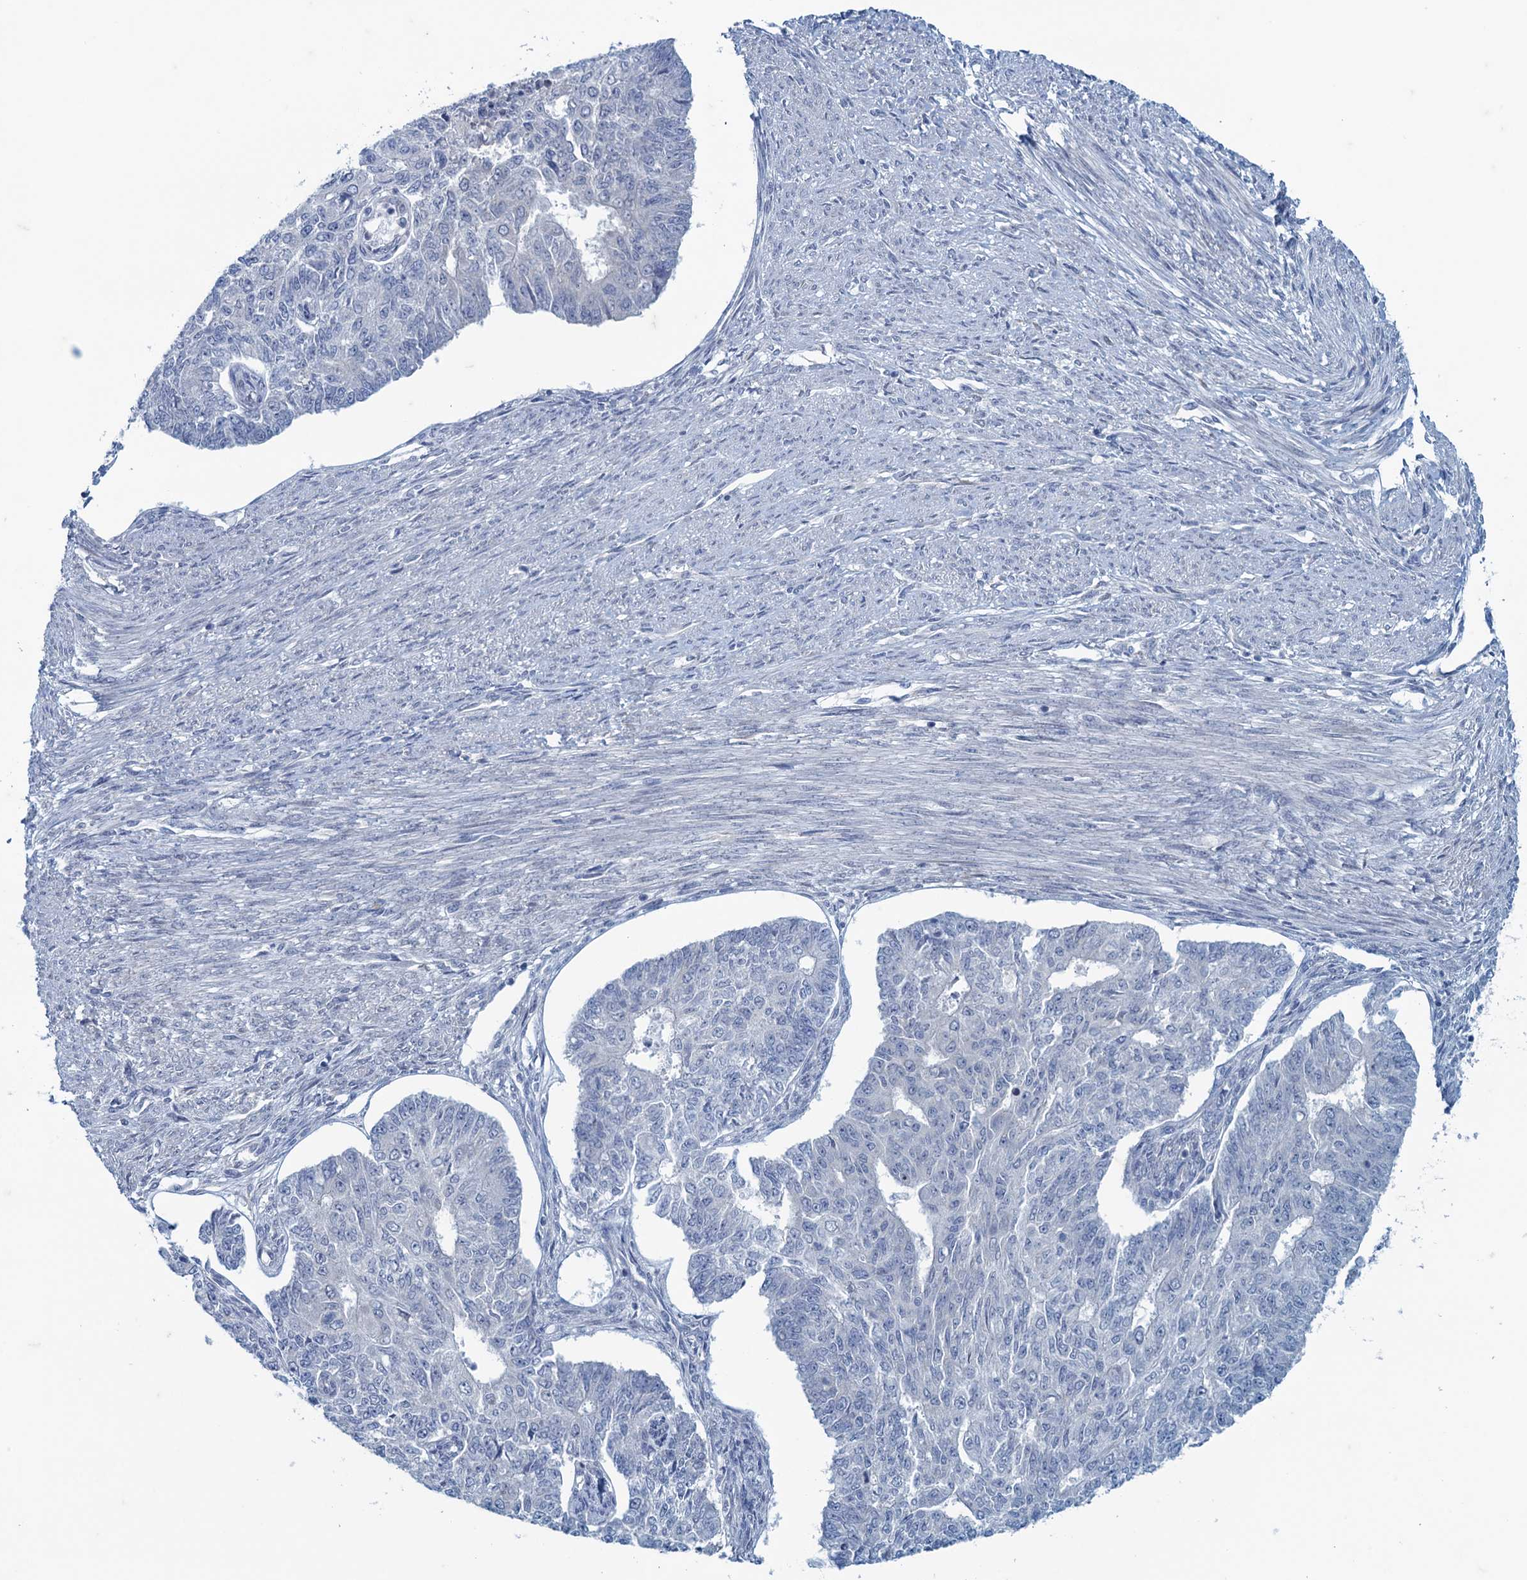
{"staining": {"intensity": "negative", "quantity": "none", "location": "none"}, "tissue": "endometrial cancer", "cell_type": "Tumor cells", "image_type": "cancer", "snomed": [{"axis": "morphology", "description": "Adenocarcinoma, NOS"}, {"axis": "topography", "description": "Endometrium"}], "caption": "This is an immunohistochemistry image of adenocarcinoma (endometrial). There is no staining in tumor cells.", "gene": "MAP1LC3A", "patient": {"sex": "female", "age": 32}}